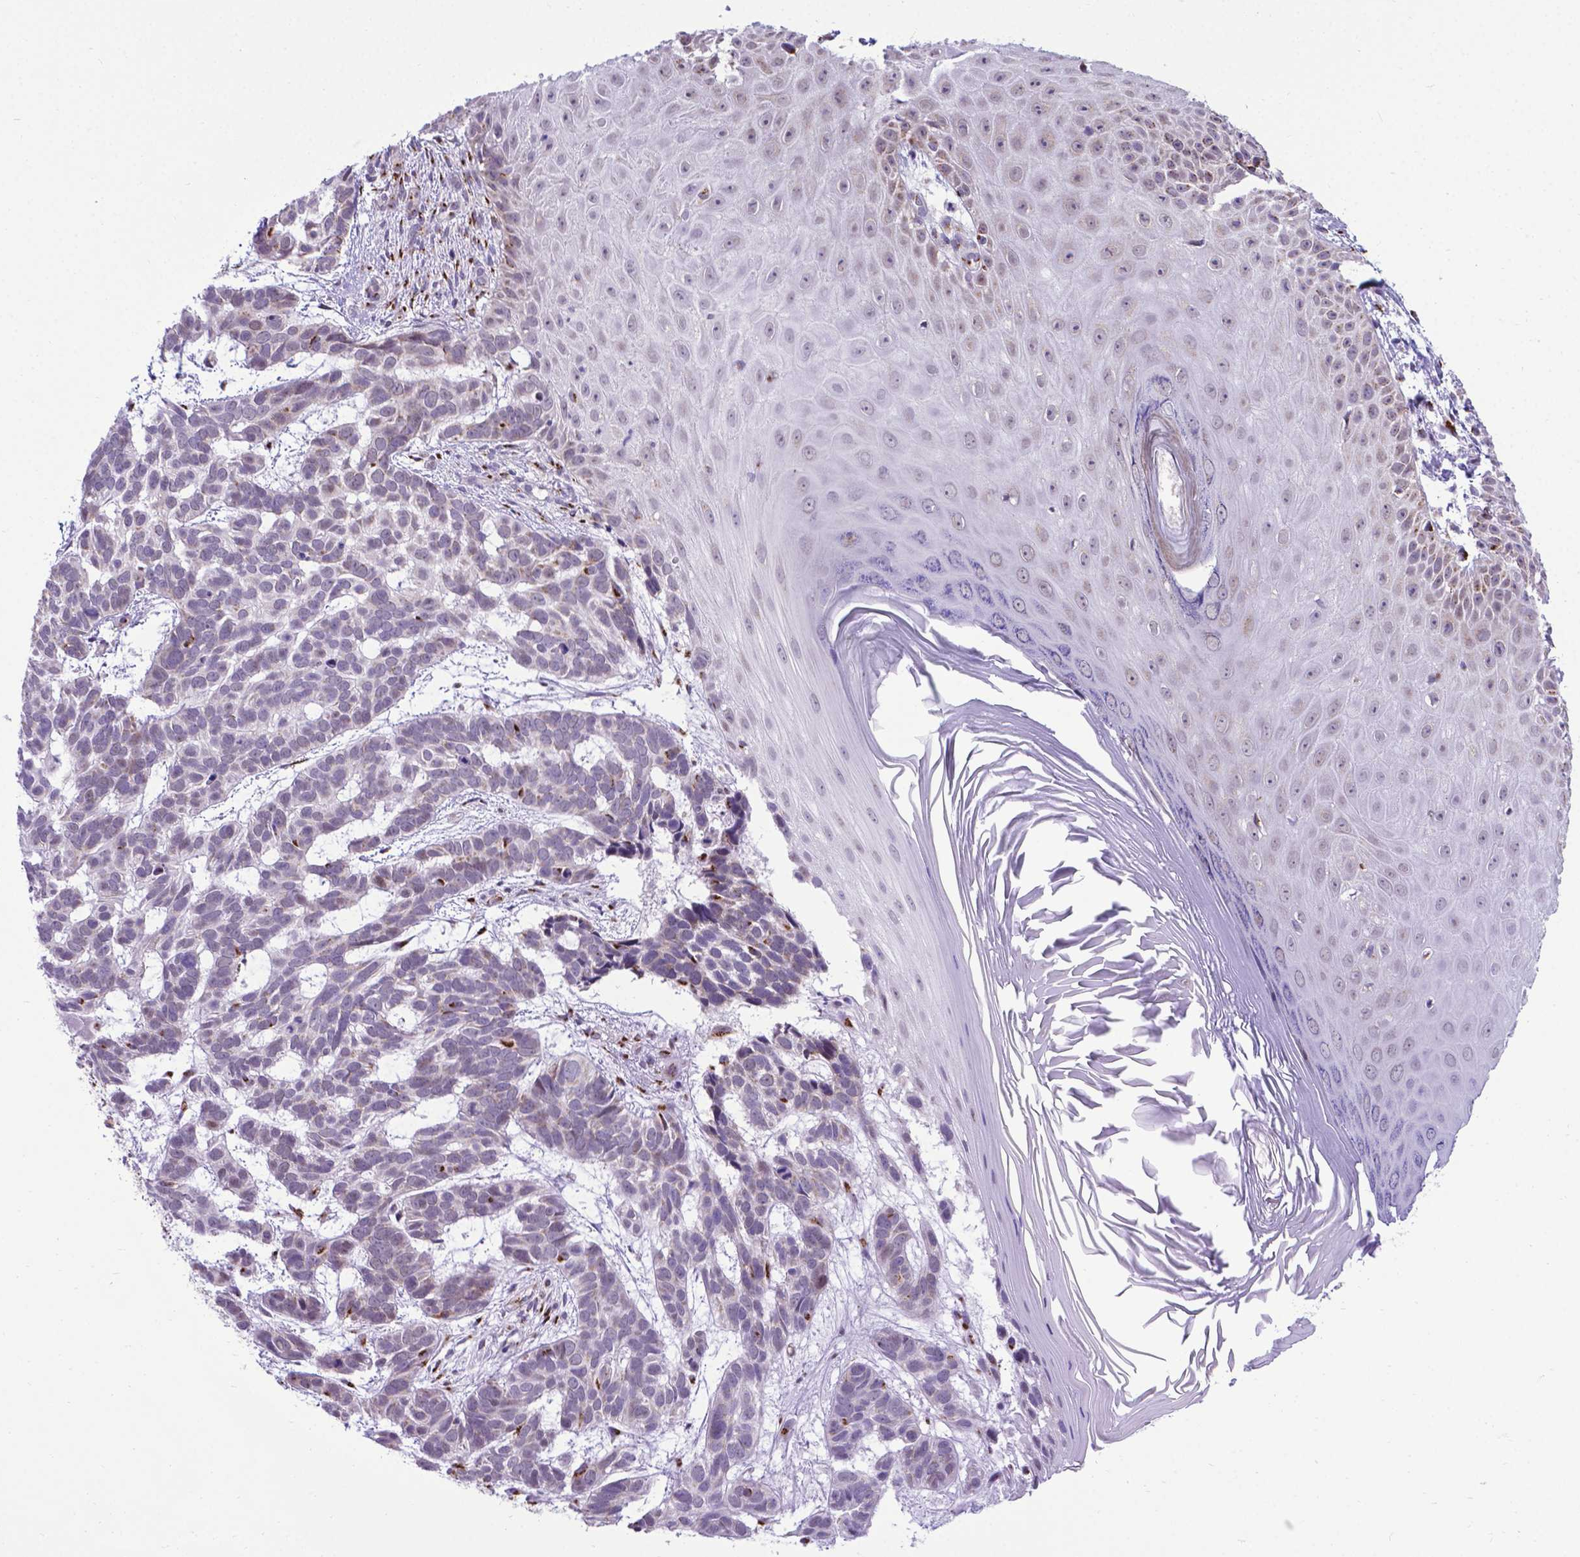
{"staining": {"intensity": "moderate", "quantity": "<25%", "location": "cytoplasmic/membranous"}, "tissue": "skin cancer", "cell_type": "Tumor cells", "image_type": "cancer", "snomed": [{"axis": "morphology", "description": "Basal cell carcinoma"}, {"axis": "topography", "description": "Skin"}], "caption": "Immunohistochemistry of skin cancer (basal cell carcinoma) exhibits low levels of moderate cytoplasmic/membranous staining in about <25% of tumor cells.", "gene": "MRPL10", "patient": {"sex": "male", "age": 78}}